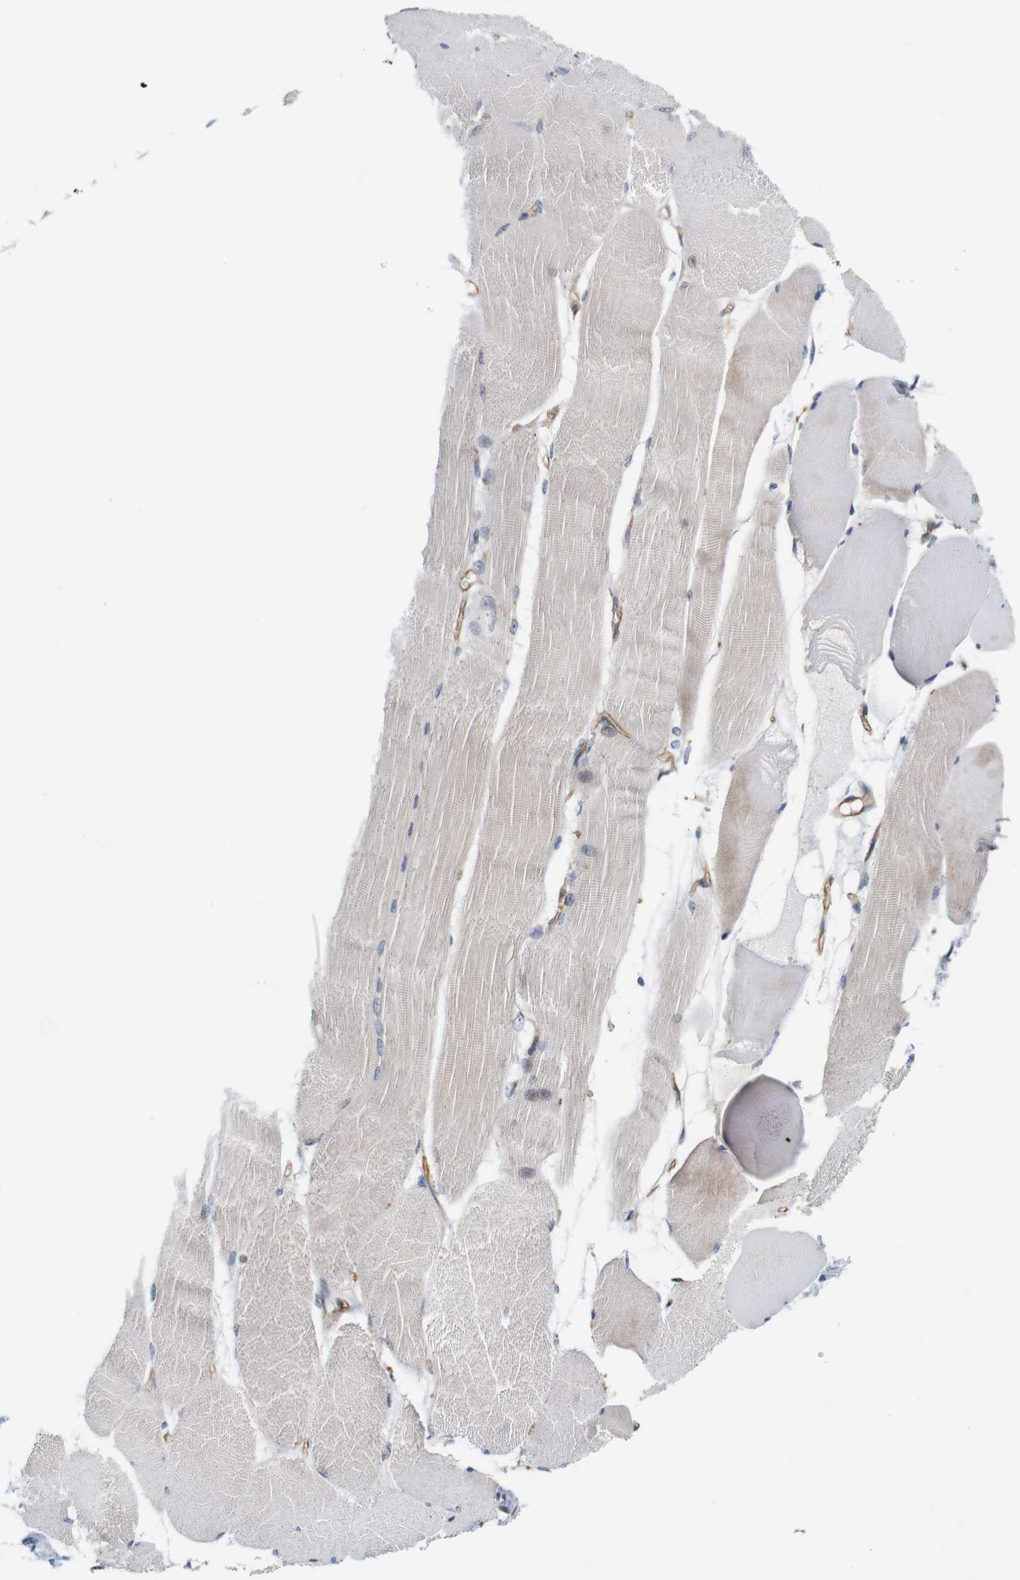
{"staining": {"intensity": "moderate", "quantity": "<25%", "location": "cytoplasmic/membranous"}, "tissue": "skeletal muscle", "cell_type": "Myocytes", "image_type": "normal", "snomed": [{"axis": "morphology", "description": "Normal tissue, NOS"}, {"axis": "morphology", "description": "Squamous cell carcinoma, NOS"}, {"axis": "topography", "description": "Skeletal muscle"}], "caption": "Approximately <25% of myocytes in benign skeletal muscle exhibit moderate cytoplasmic/membranous protein expression as visualized by brown immunohistochemical staining.", "gene": "CYB561", "patient": {"sex": "male", "age": 51}}